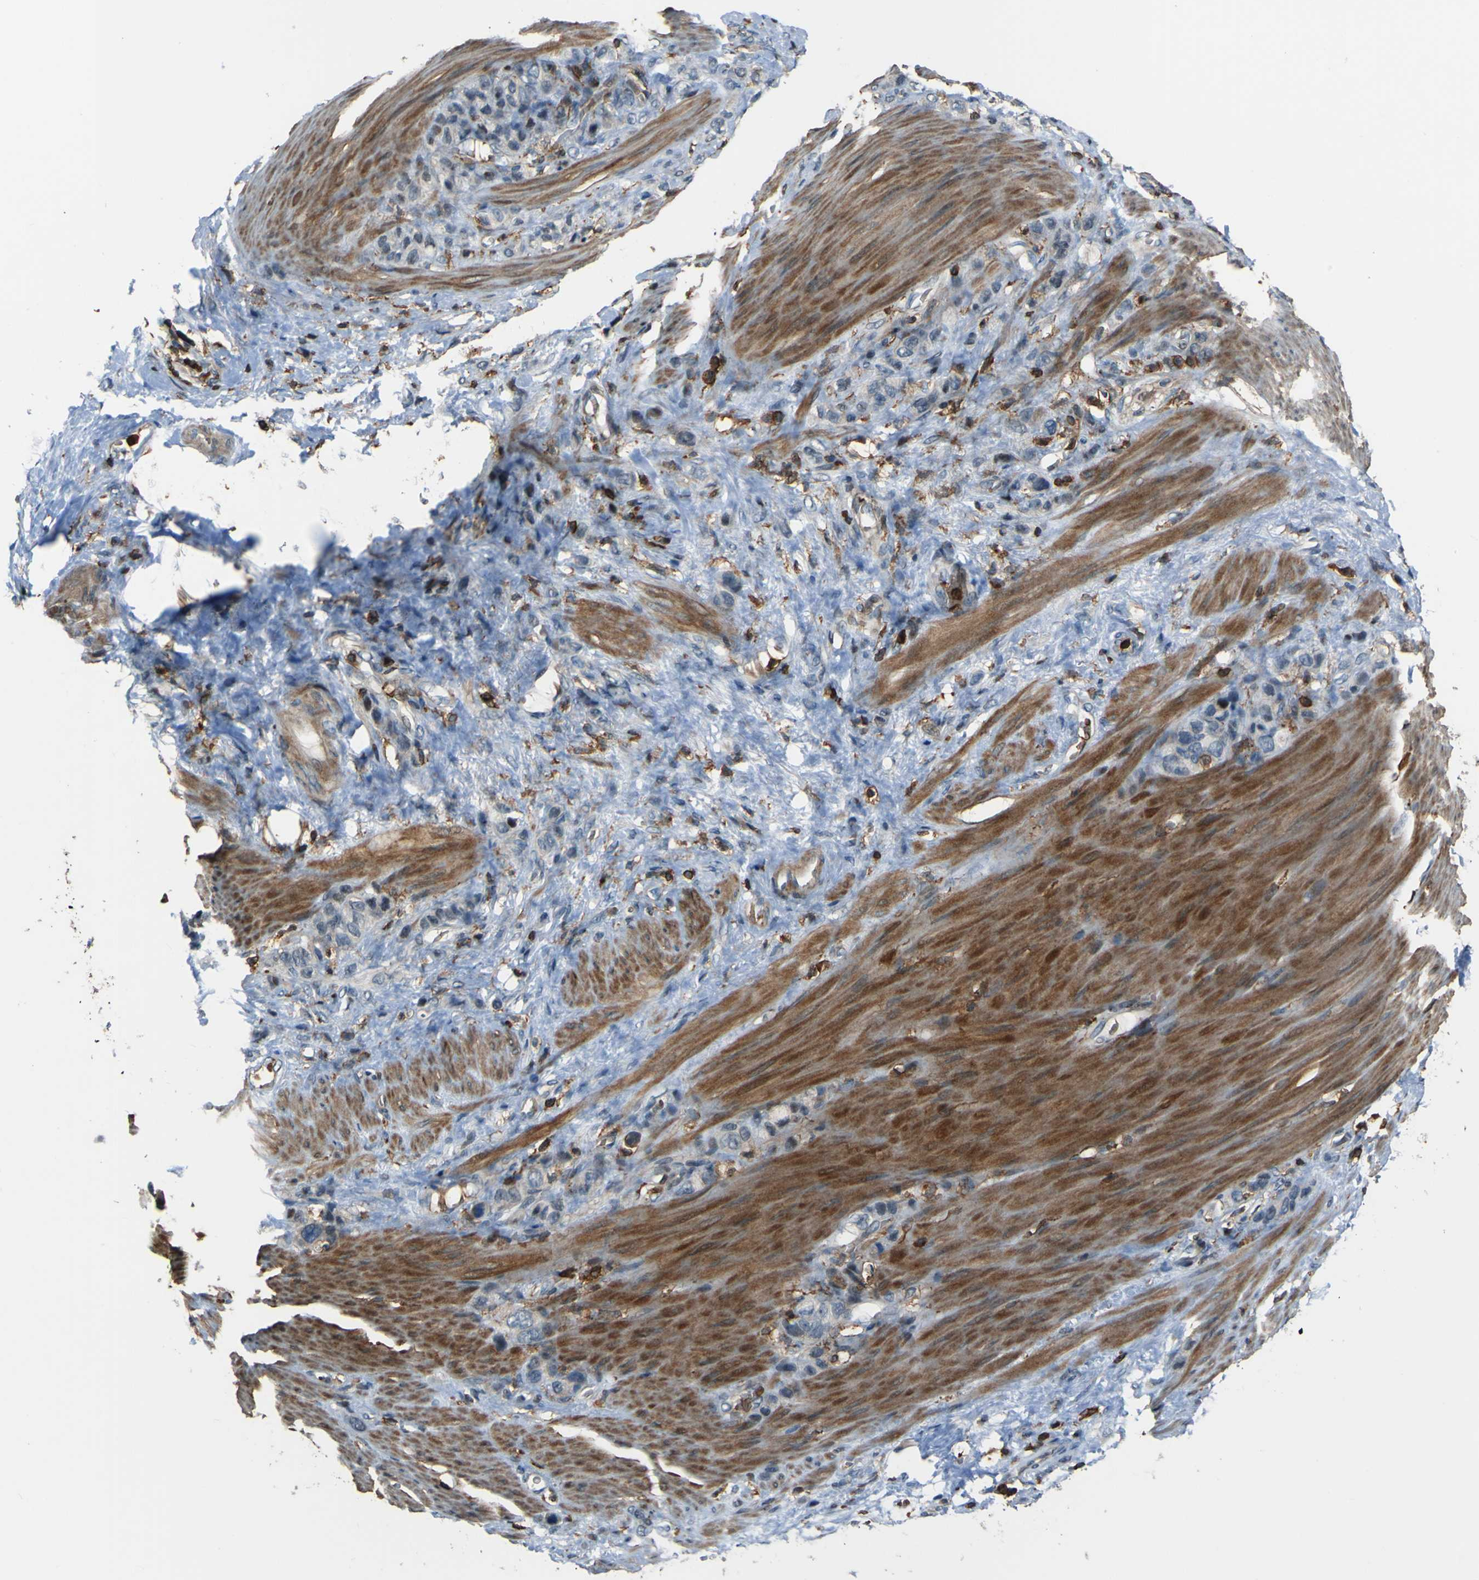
{"staining": {"intensity": "negative", "quantity": "none", "location": "none"}, "tissue": "stomach cancer", "cell_type": "Tumor cells", "image_type": "cancer", "snomed": [{"axis": "morphology", "description": "Adenocarcinoma, NOS"}, {"axis": "morphology", "description": "Adenocarcinoma, High grade"}, {"axis": "topography", "description": "Stomach, upper"}, {"axis": "topography", "description": "Stomach, lower"}], "caption": "Tumor cells are negative for brown protein staining in stomach cancer (adenocarcinoma).", "gene": "PCDHB5", "patient": {"sex": "female", "age": 65}}